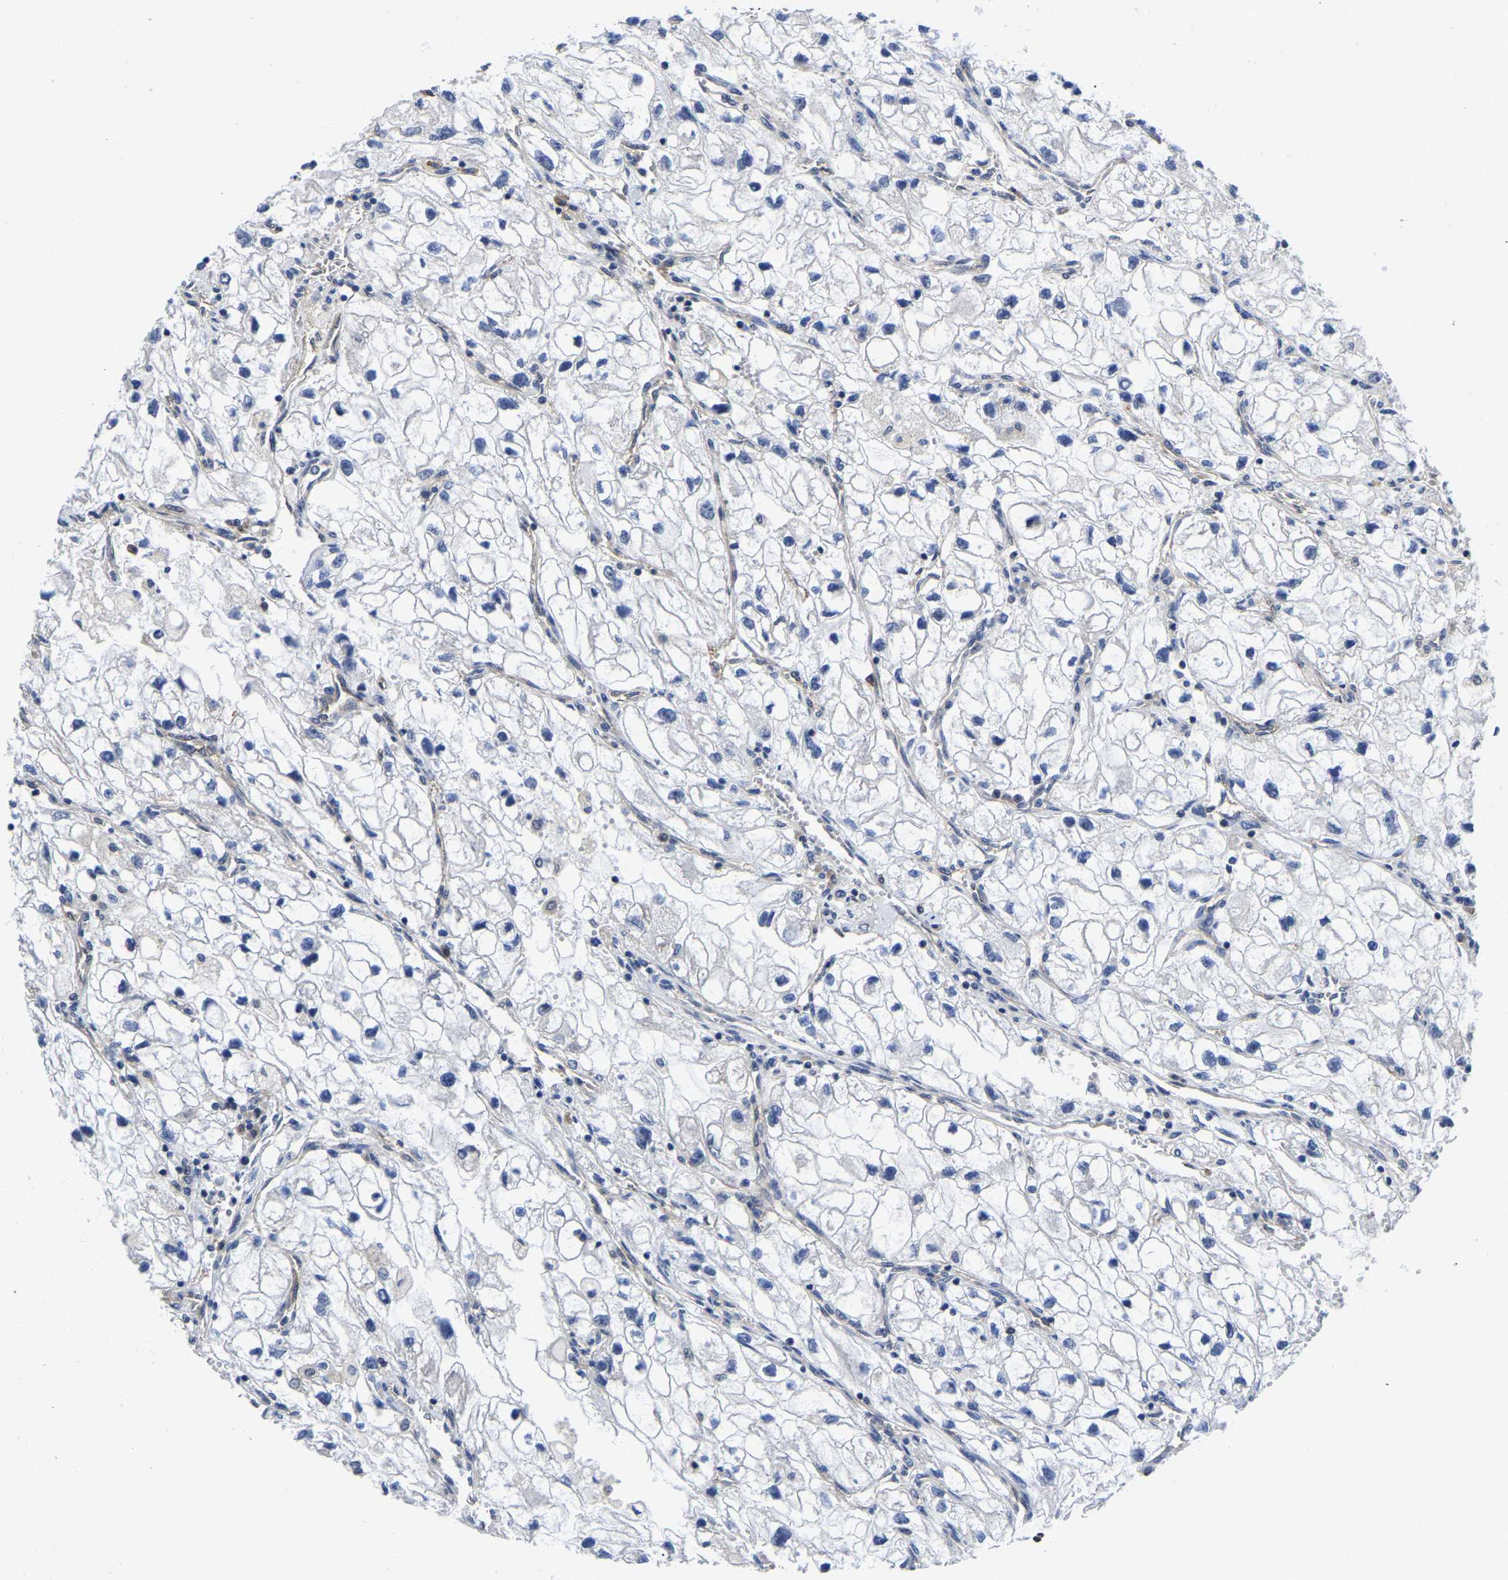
{"staining": {"intensity": "negative", "quantity": "none", "location": "none"}, "tissue": "renal cancer", "cell_type": "Tumor cells", "image_type": "cancer", "snomed": [{"axis": "morphology", "description": "Adenocarcinoma, NOS"}, {"axis": "topography", "description": "Kidney"}], "caption": "Photomicrograph shows no significant protein expression in tumor cells of renal cancer.", "gene": "MCOLN2", "patient": {"sex": "female", "age": 70}}